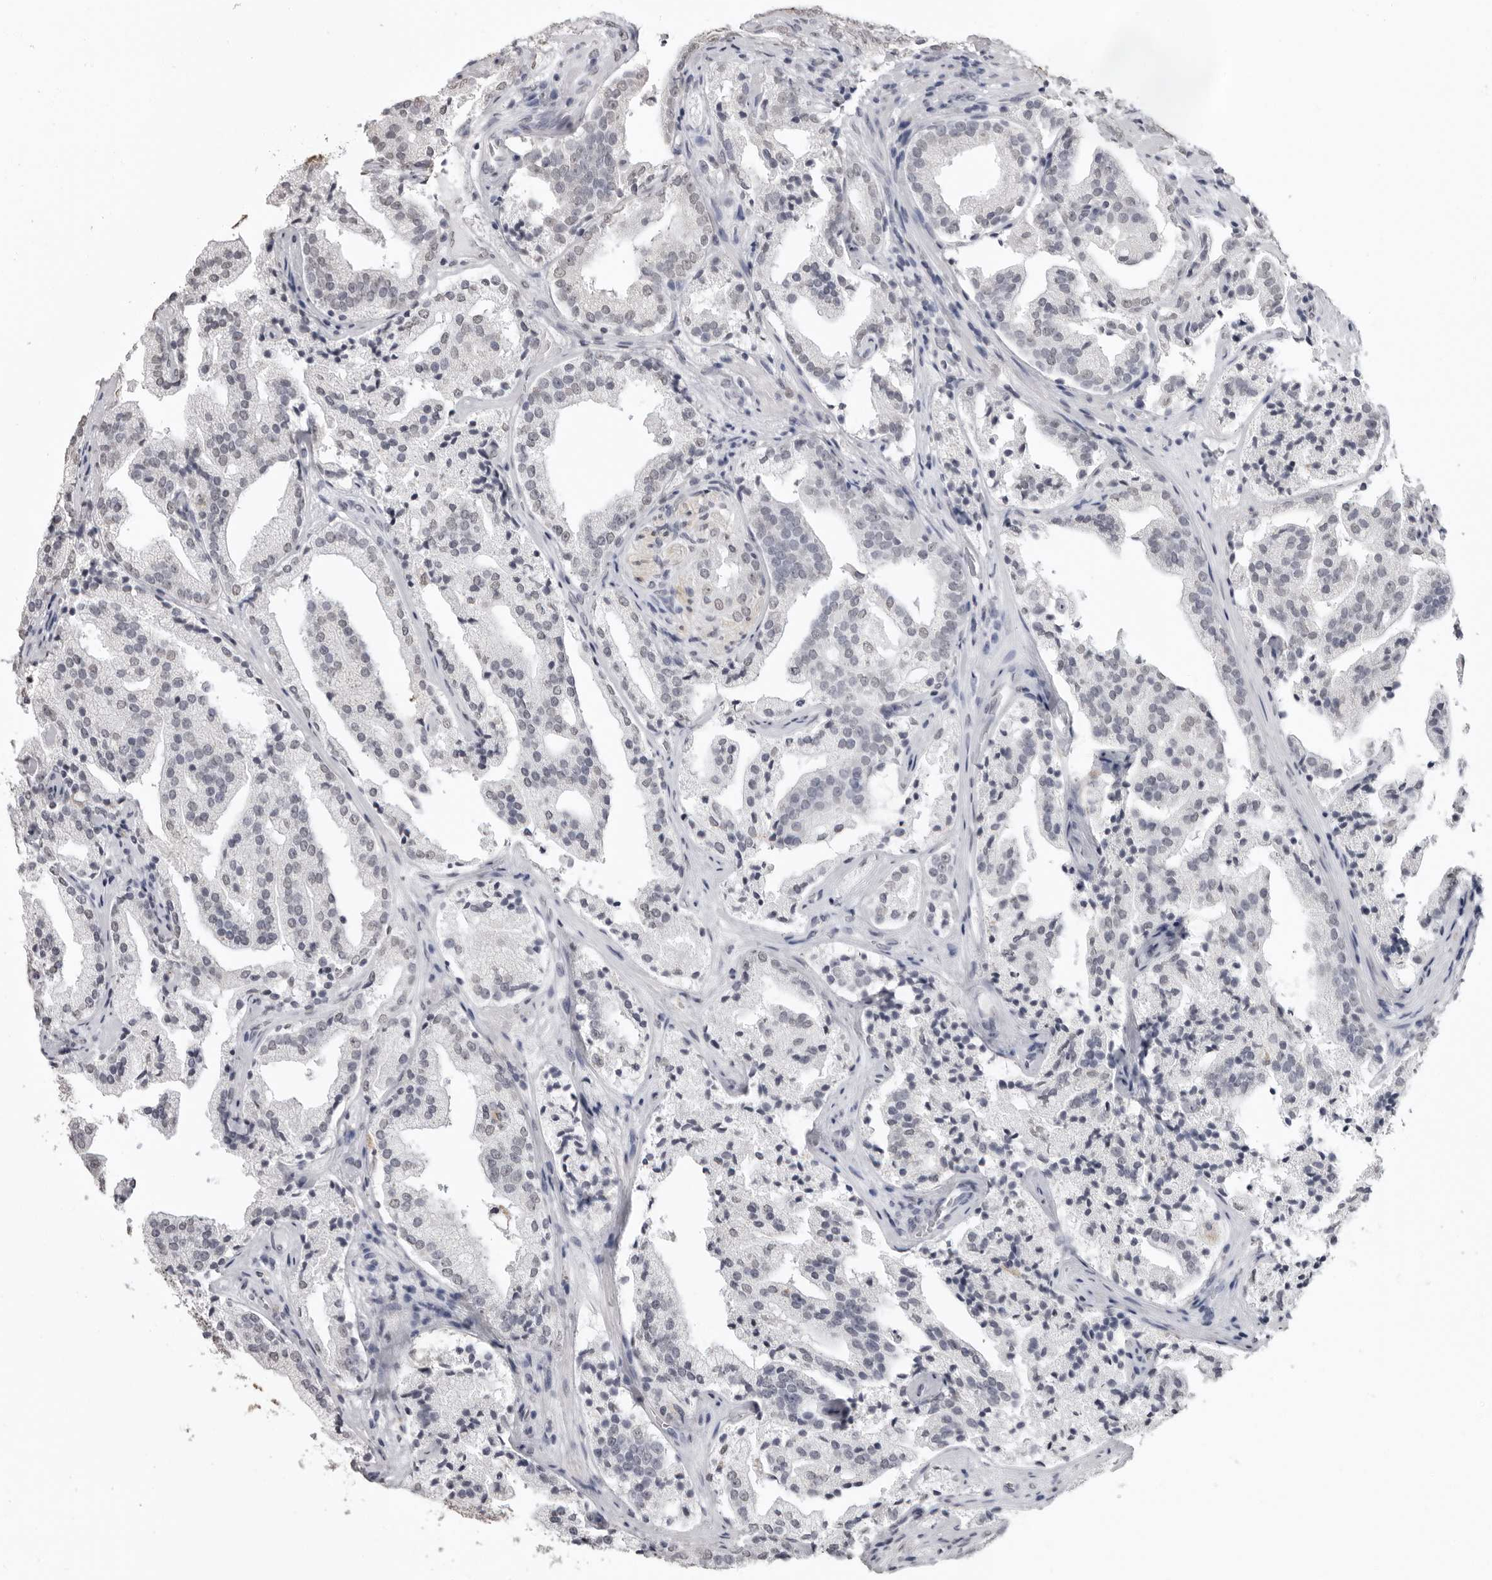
{"staining": {"intensity": "weak", "quantity": "<25%", "location": "nuclear"}, "tissue": "prostate cancer", "cell_type": "Tumor cells", "image_type": "cancer", "snomed": [{"axis": "morphology", "description": "Adenocarcinoma, High grade"}, {"axis": "topography", "description": "Prostate"}], "caption": "High-grade adenocarcinoma (prostate) was stained to show a protein in brown. There is no significant staining in tumor cells.", "gene": "HEPACAM", "patient": {"sex": "male", "age": 57}}